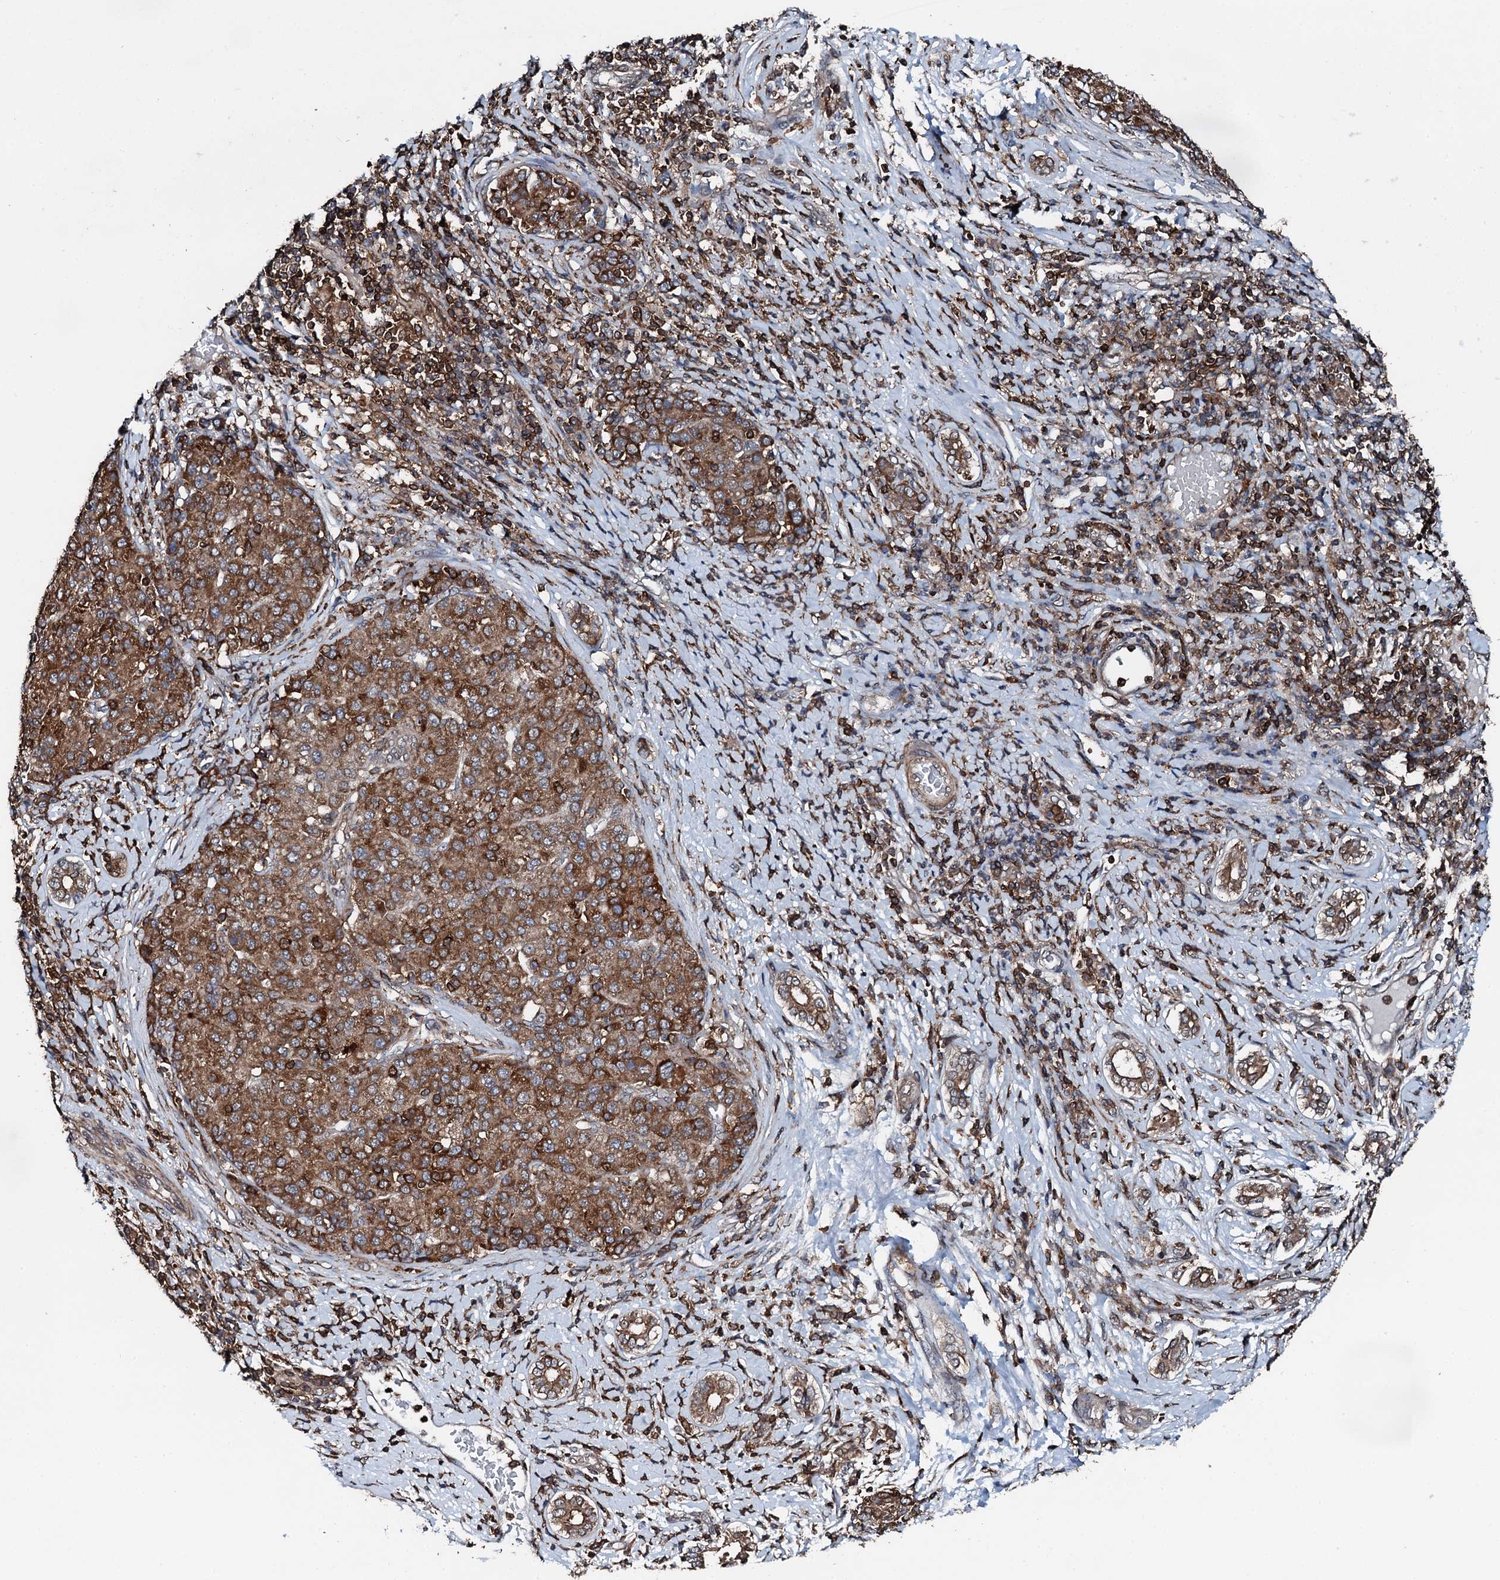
{"staining": {"intensity": "moderate", "quantity": "25%-75%", "location": "cytoplasmic/membranous"}, "tissue": "liver cancer", "cell_type": "Tumor cells", "image_type": "cancer", "snomed": [{"axis": "morphology", "description": "Carcinoma, Hepatocellular, NOS"}, {"axis": "topography", "description": "Liver"}], "caption": "This is an image of immunohistochemistry (IHC) staining of hepatocellular carcinoma (liver), which shows moderate expression in the cytoplasmic/membranous of tumor cells.", "gene": "EDC4", "patient": {"sex": "male", "age": 65}}